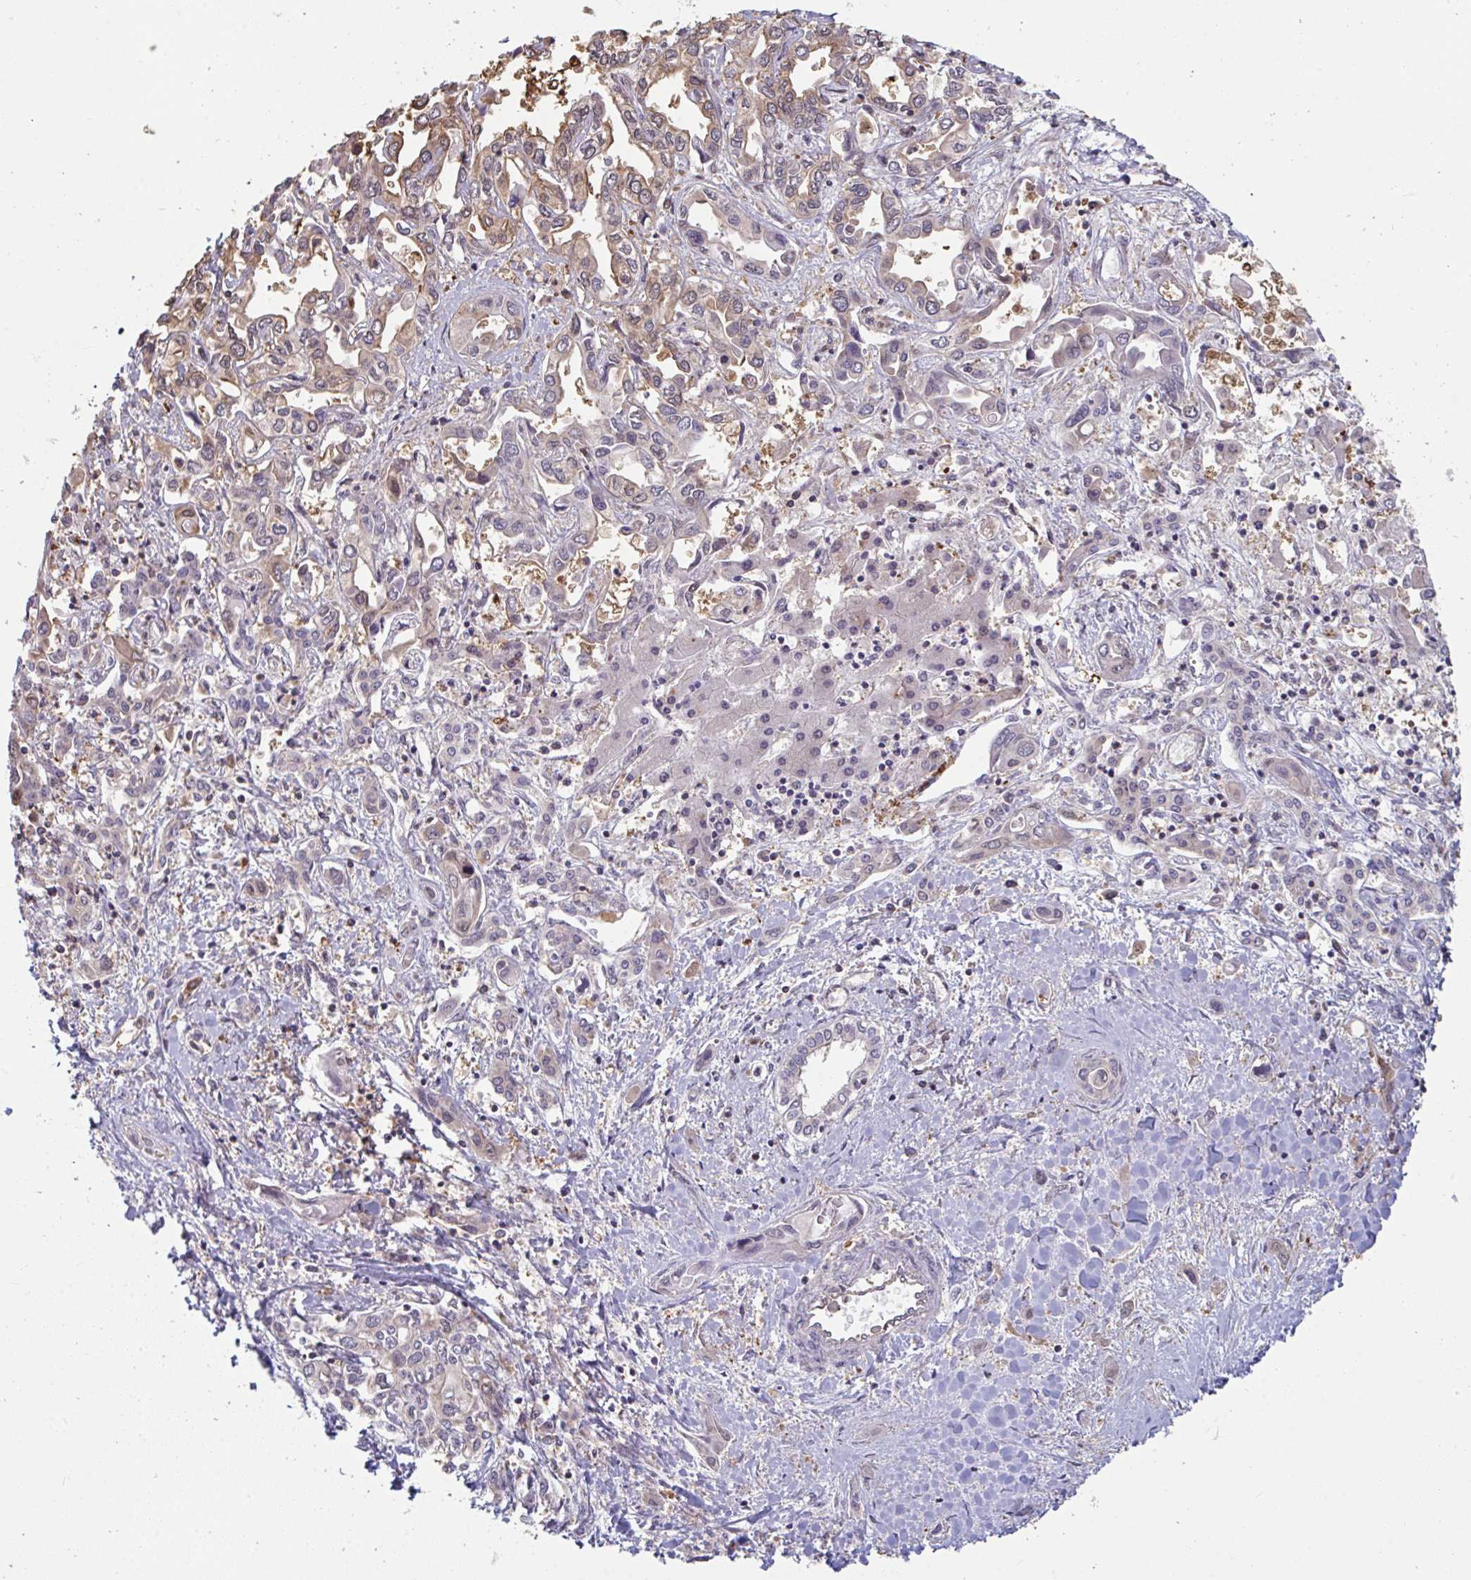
{"staining": {"intensity": "moderate", "quantity": "<25%", "location": "cytoplasmic/membranous,nuclear"}, "tissue": "liver cancer", "cell_type": "Tumor cells", "image_type": "cancer", "snomed": [{"axis": "morphology", "description": "Cholangiocarcinoma"}, {"axis": "topography", "description": "Liver"}], "caption": "DAB (3,3'-diaminobenzidine) immunohistochemical staining of human liver cancer (cholangiocarcinoma) reveals moderate cytoplasmic/membranous and nuclear protein staining in approximately <25% of tumor cells.", "gene": "TTC9C", "patient": {"sex": "female", "age": 64}}